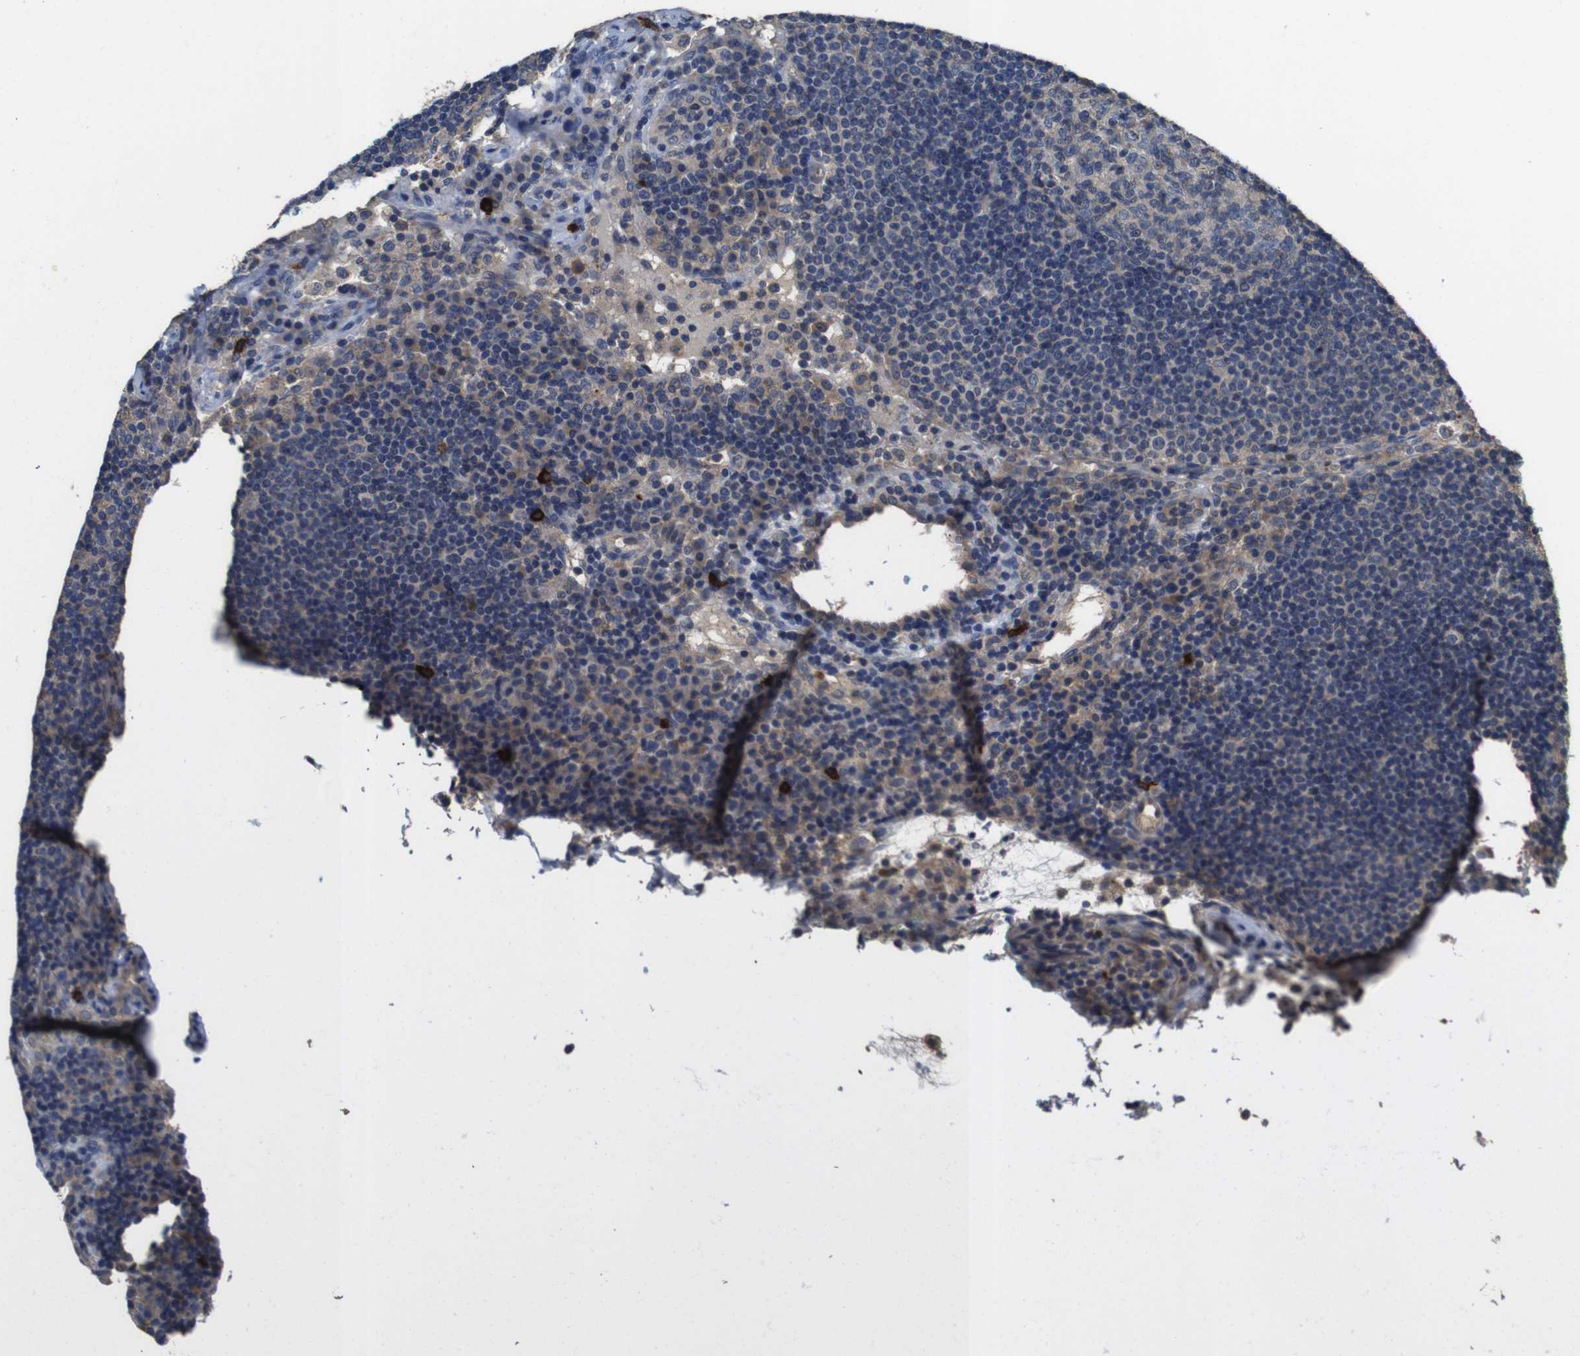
{"staining": {"intensity": "negative", "quantity": "none", "location": "none"}, "tissue": "lymph node", "cell_type": "Germinal center cells", "image_type": "normal", "snomed": [{"axis": "morphology", "description": "Normal tissue, NOS"}, {"axis": "topography", "description": "Lymph node"}], "caption": "Human lymph node stained for a protein using IHC shows no staining in germinal center cells.", "gene": "GLIPR1", "patient": {"sex": "female", "age": 53}}